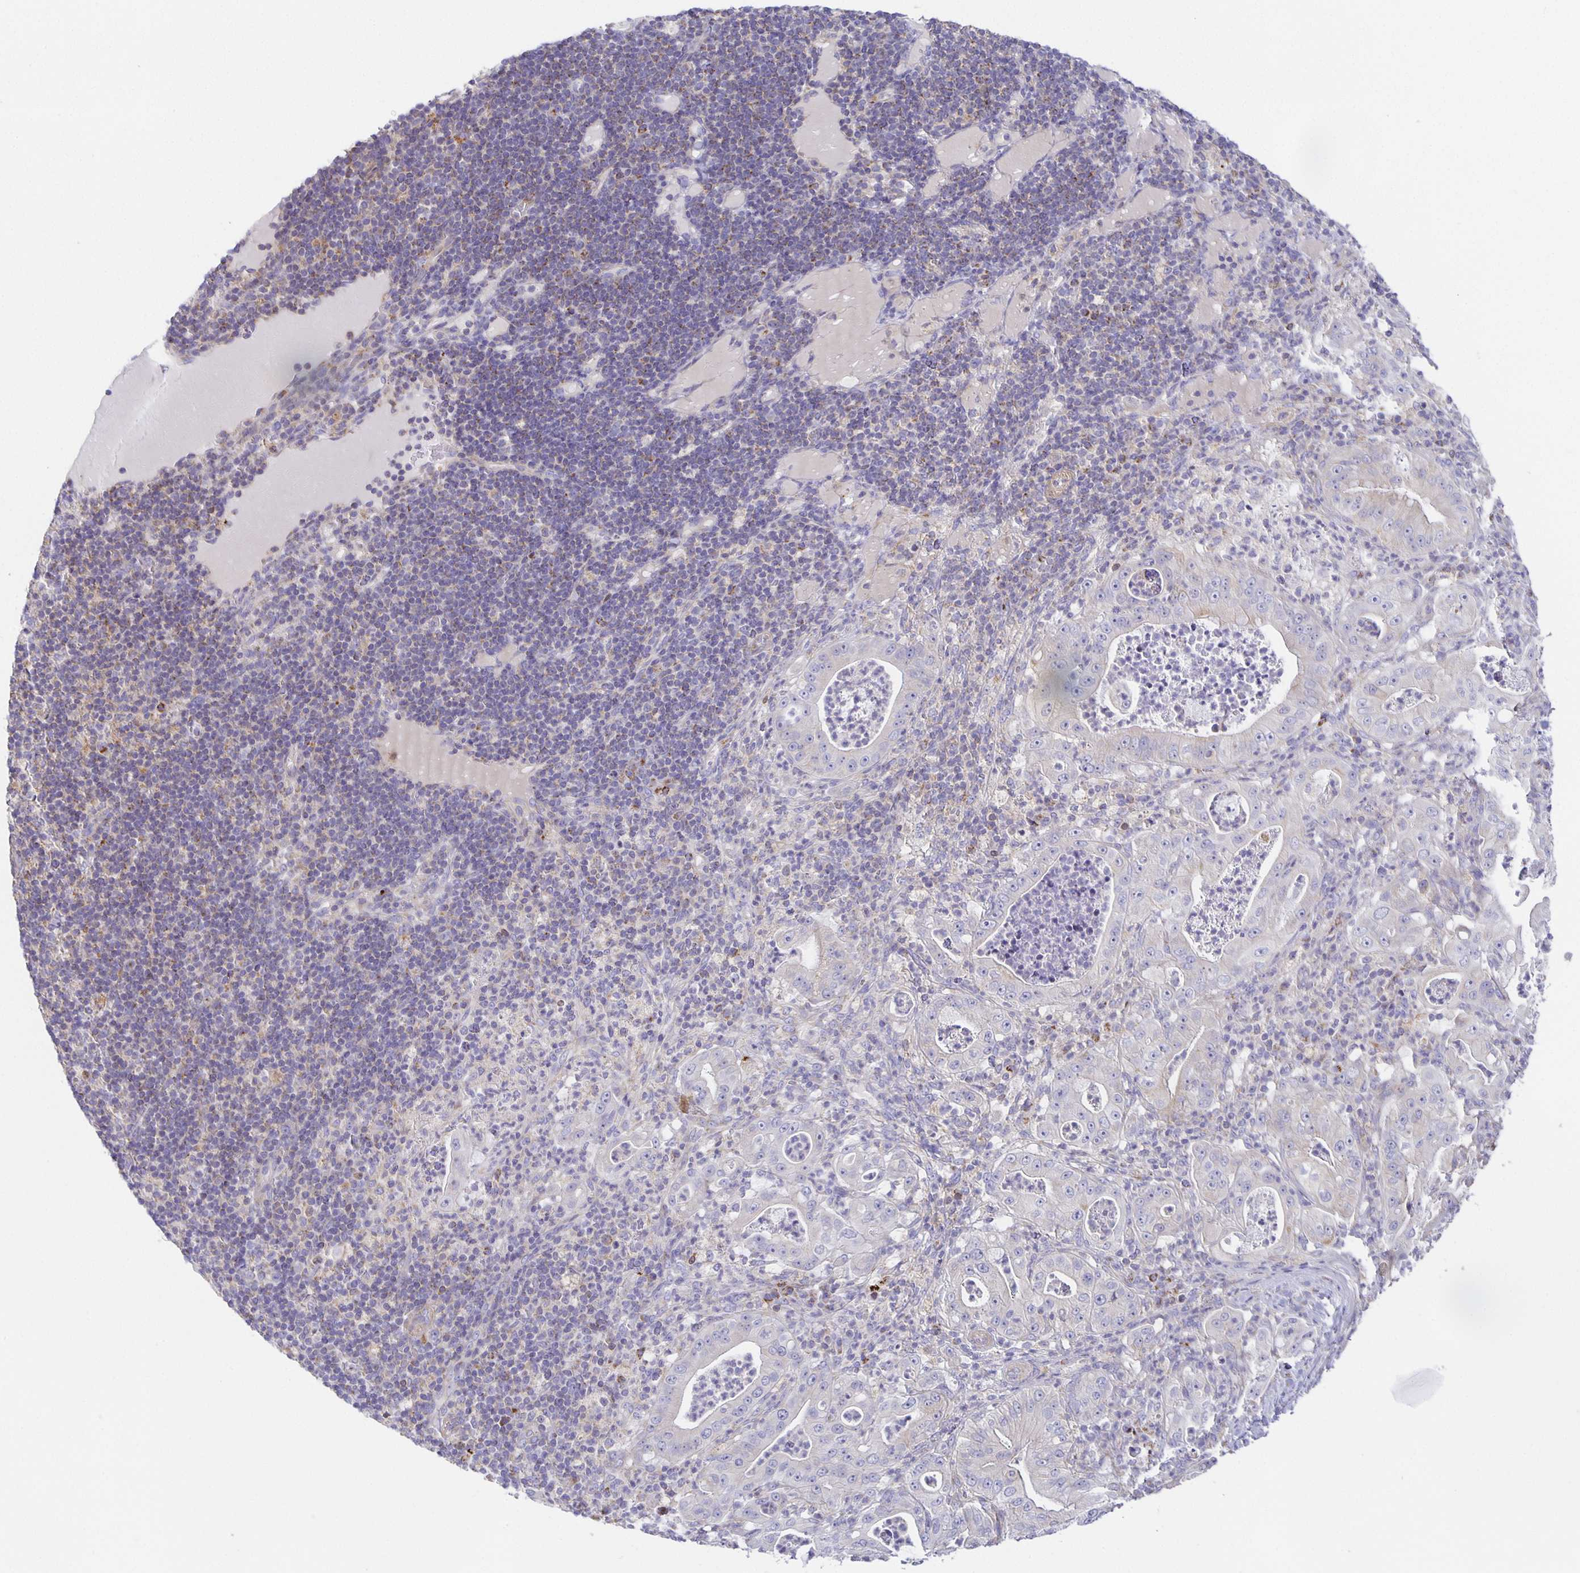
{"staining": {"intensity": "negative", "quantity": "none", "location": "none"}, "tissue": "pancreatic cancer", "cell_type": "Tumor cells", "image_type": "cancer", "snomed": [{"axis": "morphology", "description": "Adenocarcinoma, NOS"}, {"axis": "topography", "description": "Pancreas"}], "caption": "High magnification brightfield microscopy of pancreatic cancer (adenocarcinoma) stained with DAB (3,3'-diaminobenzidine) (brown) and counterstained with hematoxylin (blue): tumor cells show no significant expression. (DAB (3,3'-diaminobenzidine) IHC visualized using brightfield microscopy, high magnification).", "gene": "FLRT3", "patient": {"sex": "male", "age": 71}}